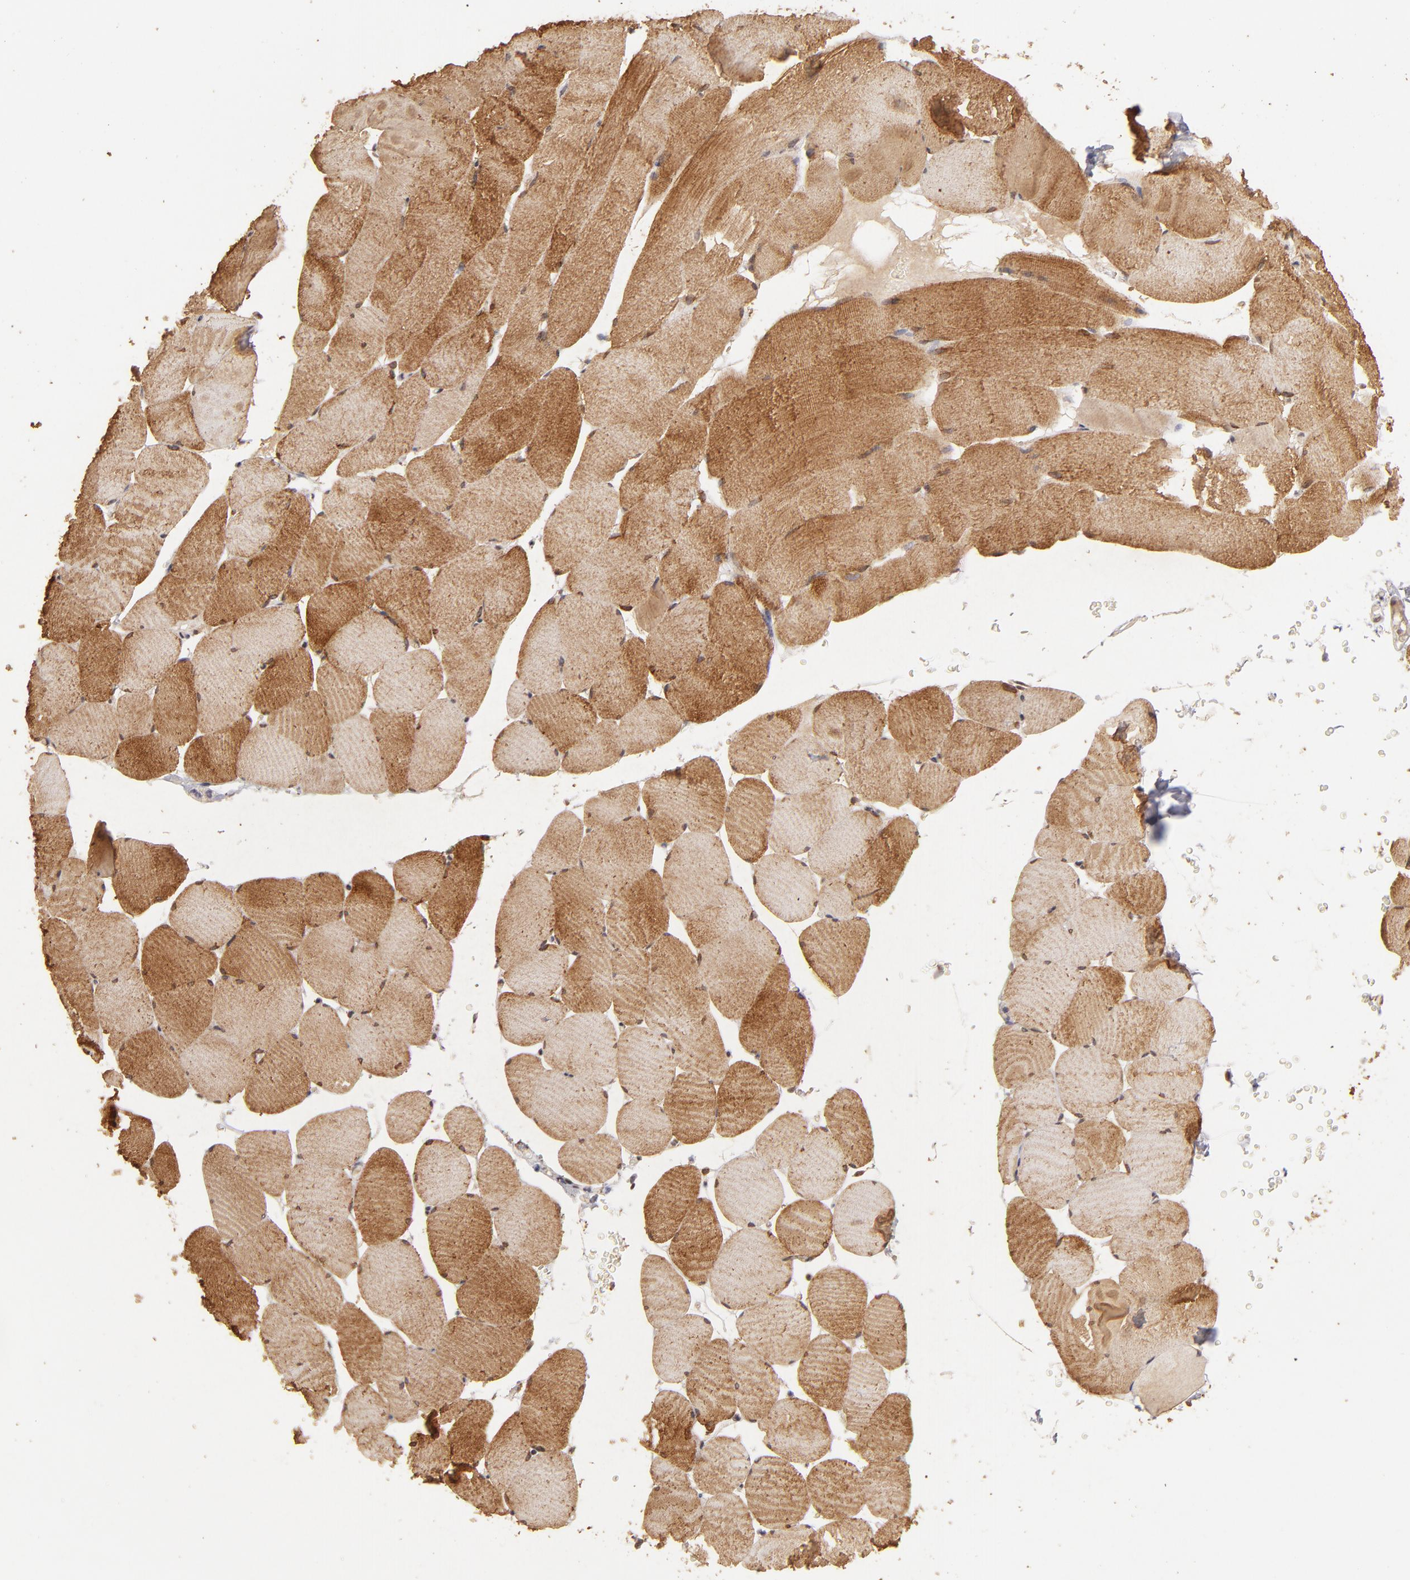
{"staining": {"intensity": "moderate", "quantity": ">75%", "location": "cytoplasmic/membranous,nuclear"}, "tissue": "skeletal muscle", "cell_type": "Myocytes", "image_type": "normal", "snomed": [{"axis": "morphology", "description": "Normal tissue, NOS"}, {"axis": "topography", "description": "Skeletal muscle"}], "caption": "Immunohistochemical staining of benign human skeletal muscle shows moderate cytoplasmic/membranous,nuclear protein positivity in about >75% of myocytes.", "gene": "CLOCK", "patient": {"sex": "male", "age": 62}}